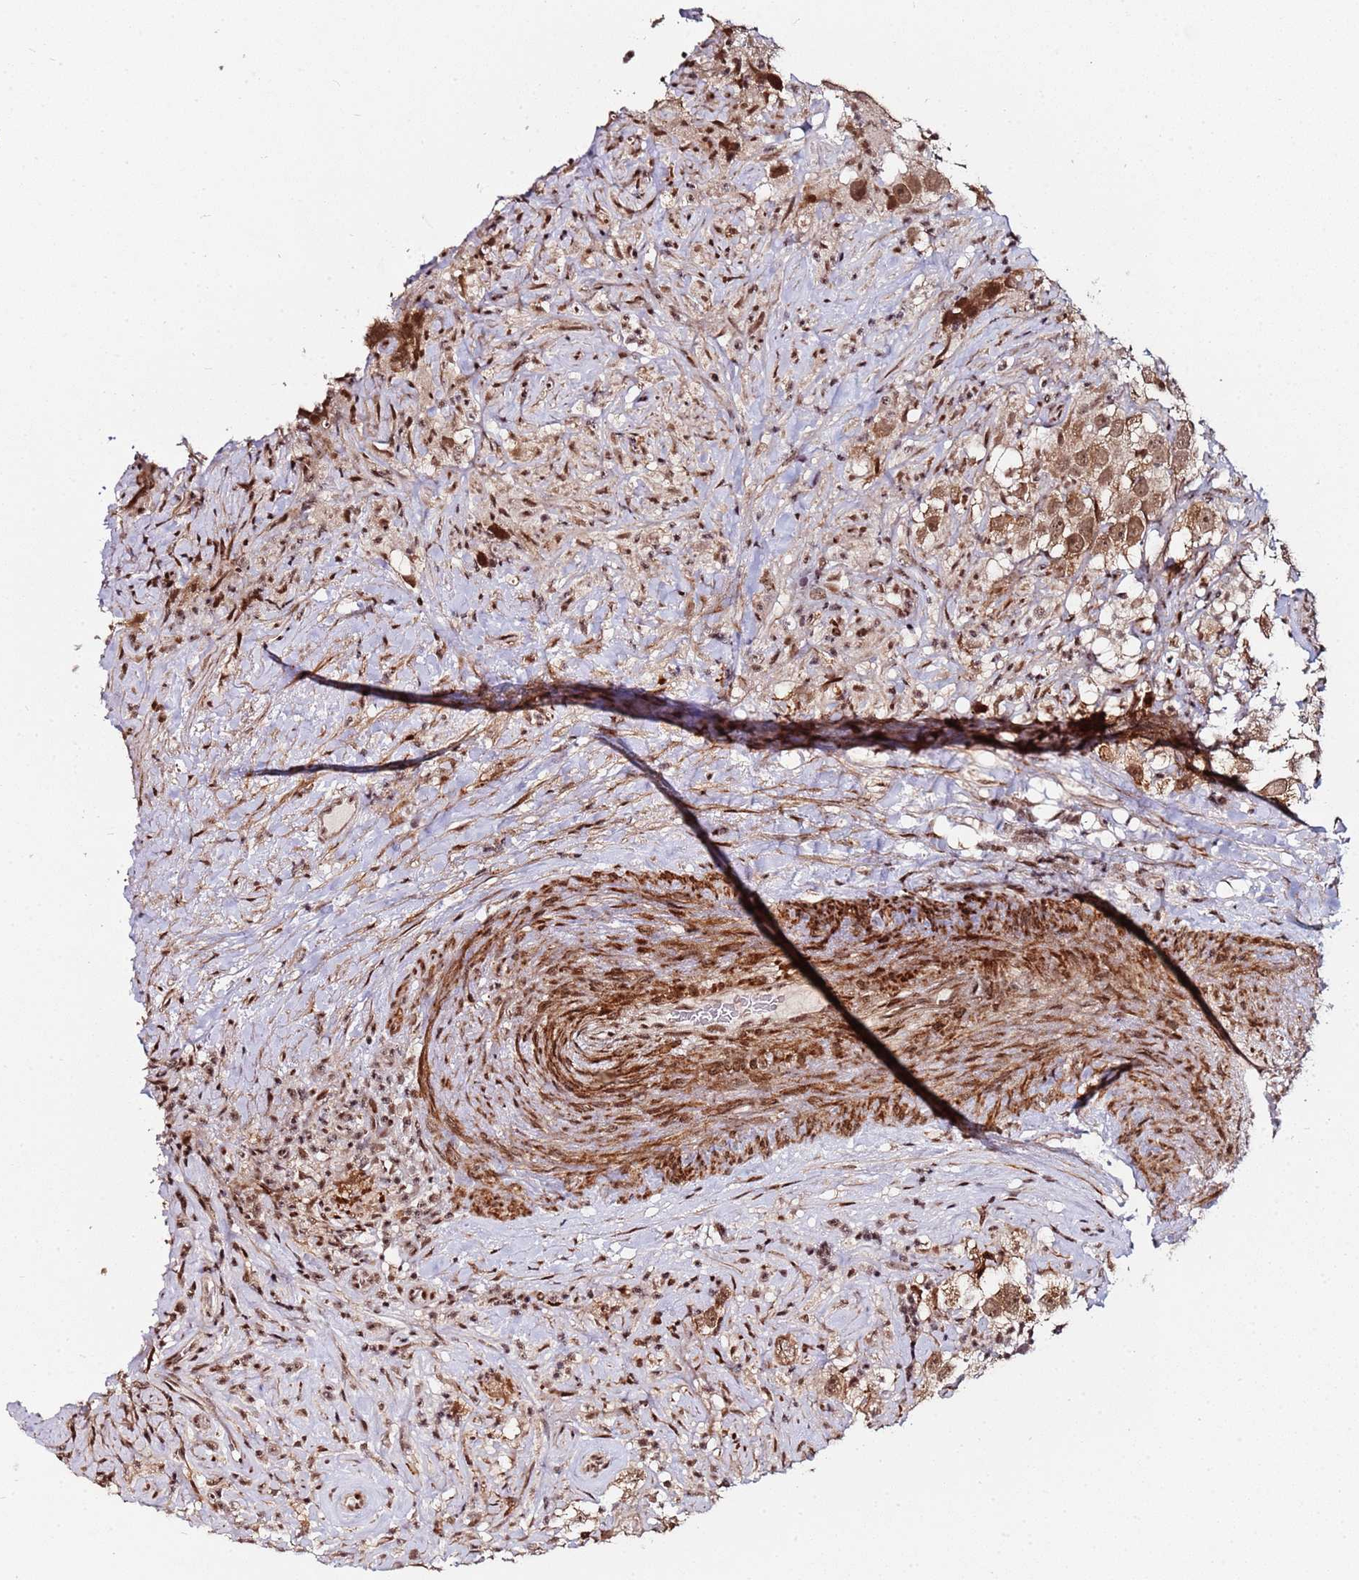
{"staining": {"intensity": "moderate", "quantity": ">75%", "location": "cytoplasmic/membranous,nuclear"}, "tissue": "testis cancer", "cell_type": "Tumor cells", "image_type": "cancer", "snomed": [{"axis": "morphology", "description": "Seminoma, NOS"}, {"axis": "topography", "description": "Testis"}], "caption": "Immunohistochemical staining of testis cancer exhibits moderate cytoplasmic/membranous and nuclear protein positivity in approximately >75% of tumor cells. Using DAB (3,3'-diaminobenzidine) (brown) and hematoxylin (blue) stains, captured at high magnification using brightfield microscopy.", "gene": "PPM1H", "patient": {"sex": "male", "age": 49}}